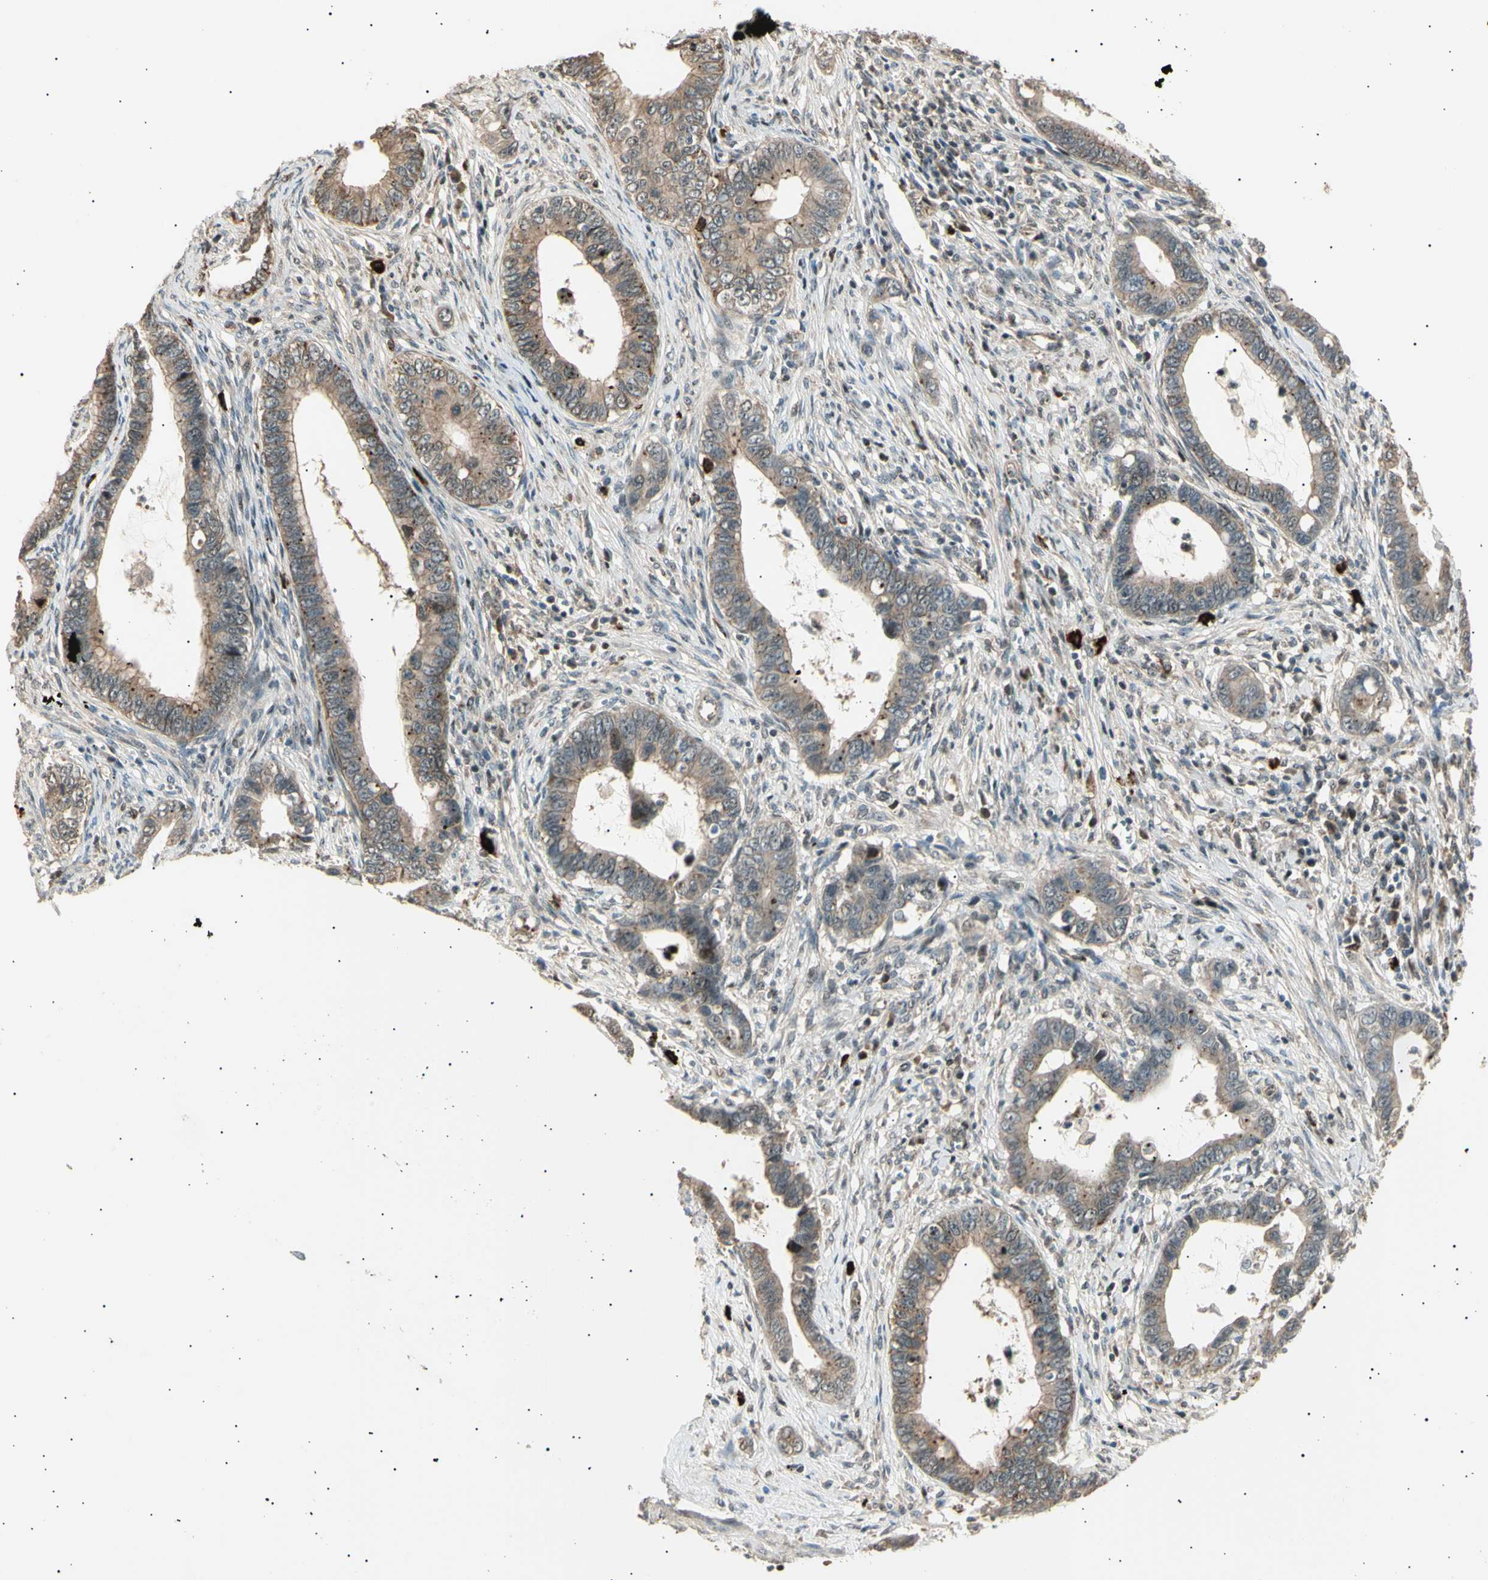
{"staining": {"intensity": "moderate", "quantity": ">75%", "location": "cytoplasmic/membranous,nuclear"}, "tissue": "cervical cancer", "cell_type": "Tumor cells", "image_type": "cancer", "snomed": [{"axis": "morphology", "description": "Adenocarcinoma, NOS"}, {"axis": "topography", "description": "Cervix"}], "caption": "A high-resolution image shows immunohistochemistry staining of adenocarcinoma (cervical), which shows moderate cytoplasmic/membranous and nuclear positivity in approximately >75% of tumor cells.", "gene": "NUAK2", "patient": {"sex": "female", "age": 44}}